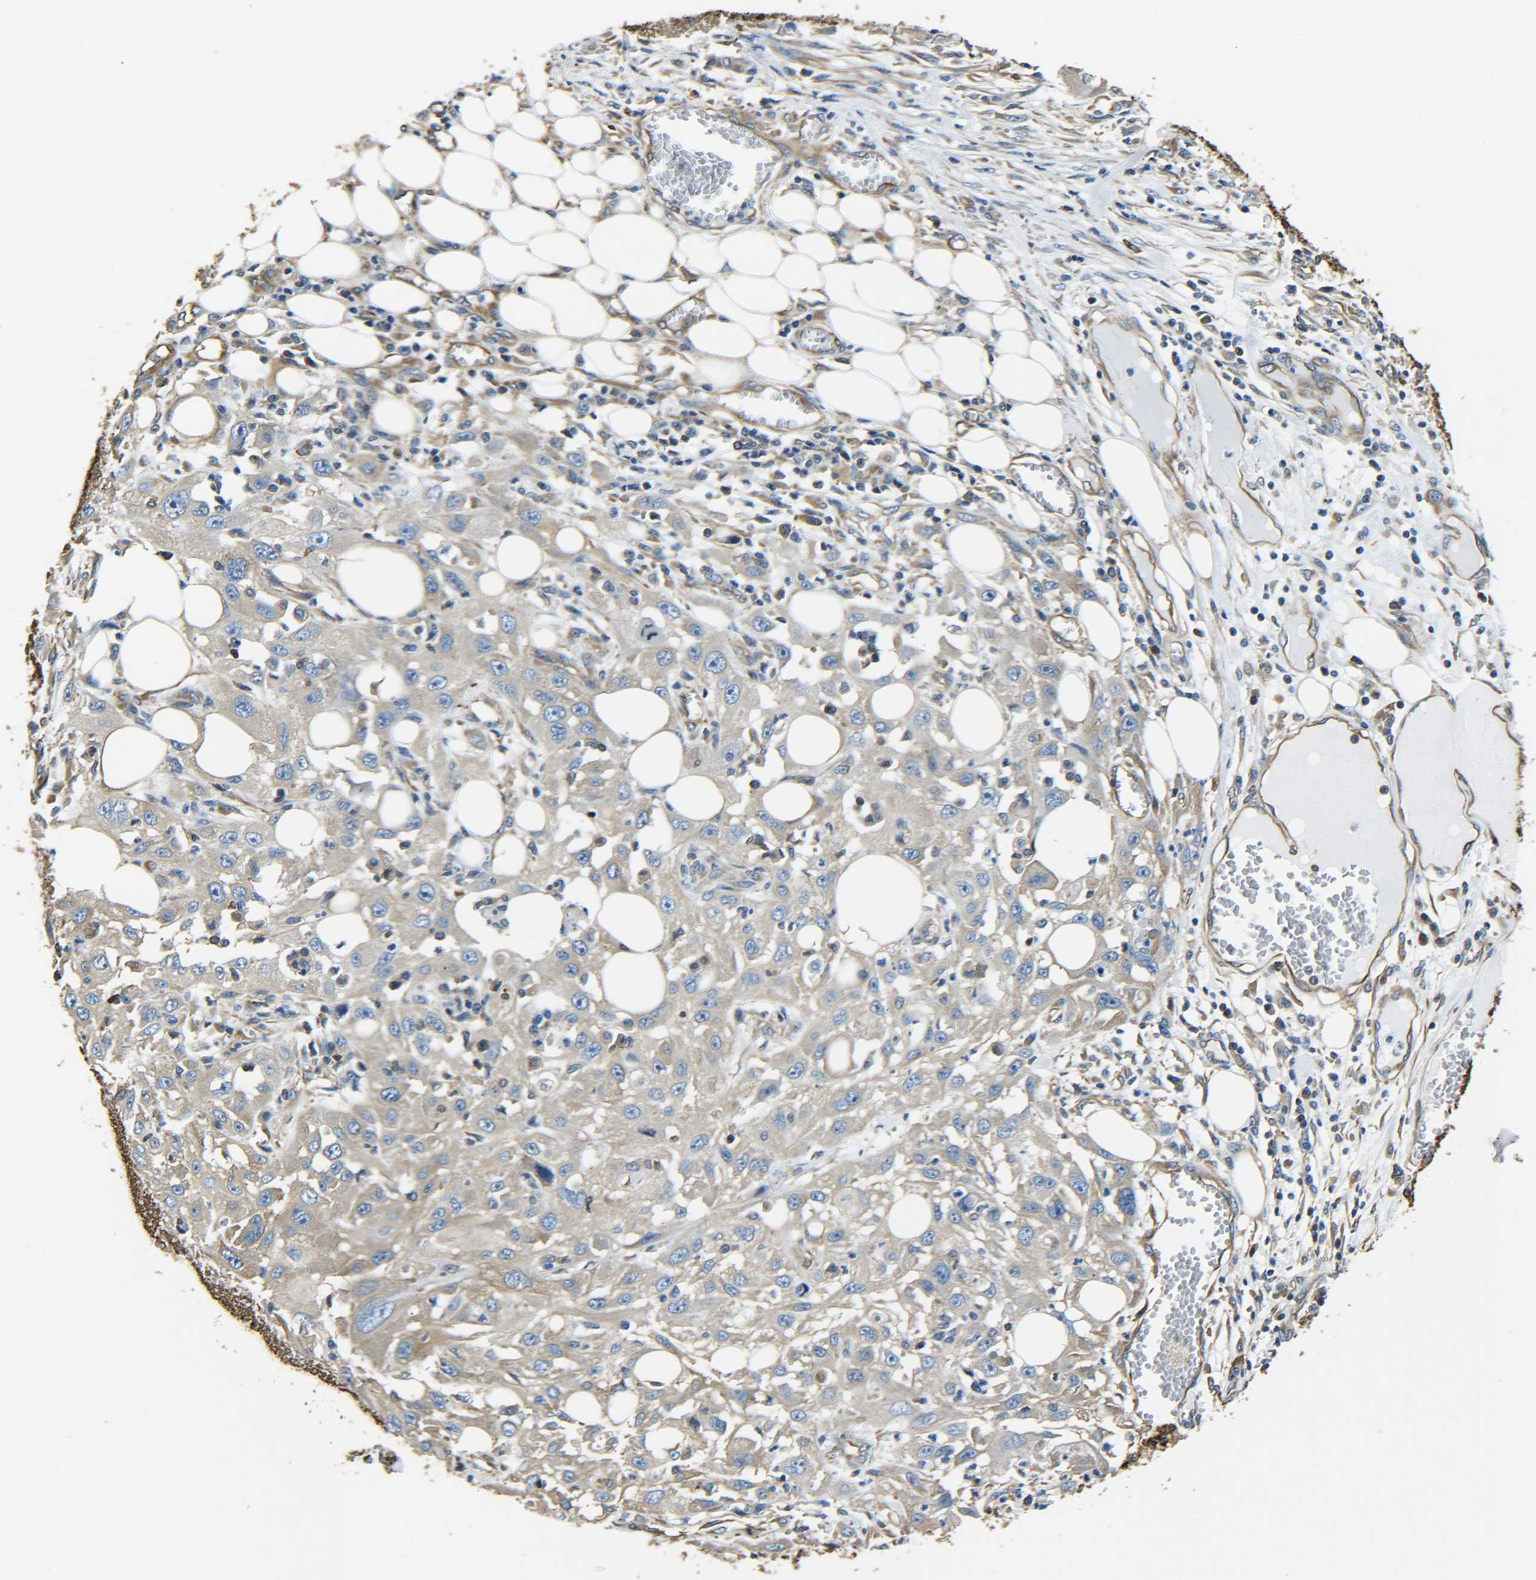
{"staining": {"intensity": "weak", "quantity": ">75%", "location": "cytoplasmic/membranous"}, "tissue": "skin cancer", "cell_type": "Tumor cells", "image_type": "cancer", "snomed": [{"axis": "morphology", "description": "Squamous cell carcinoma, NOS"}, {"axis": "topography", "description": "Skin"}], "caption": "A micrograph showing weak cytoplasmic/membranous positivity in about >75% of tumor cells in skin squamous cell carcinoma, as visualized by brown immunohistochemical staining.", "gene": "TUBB", "patient": {"sex": "male", "age": 75}}